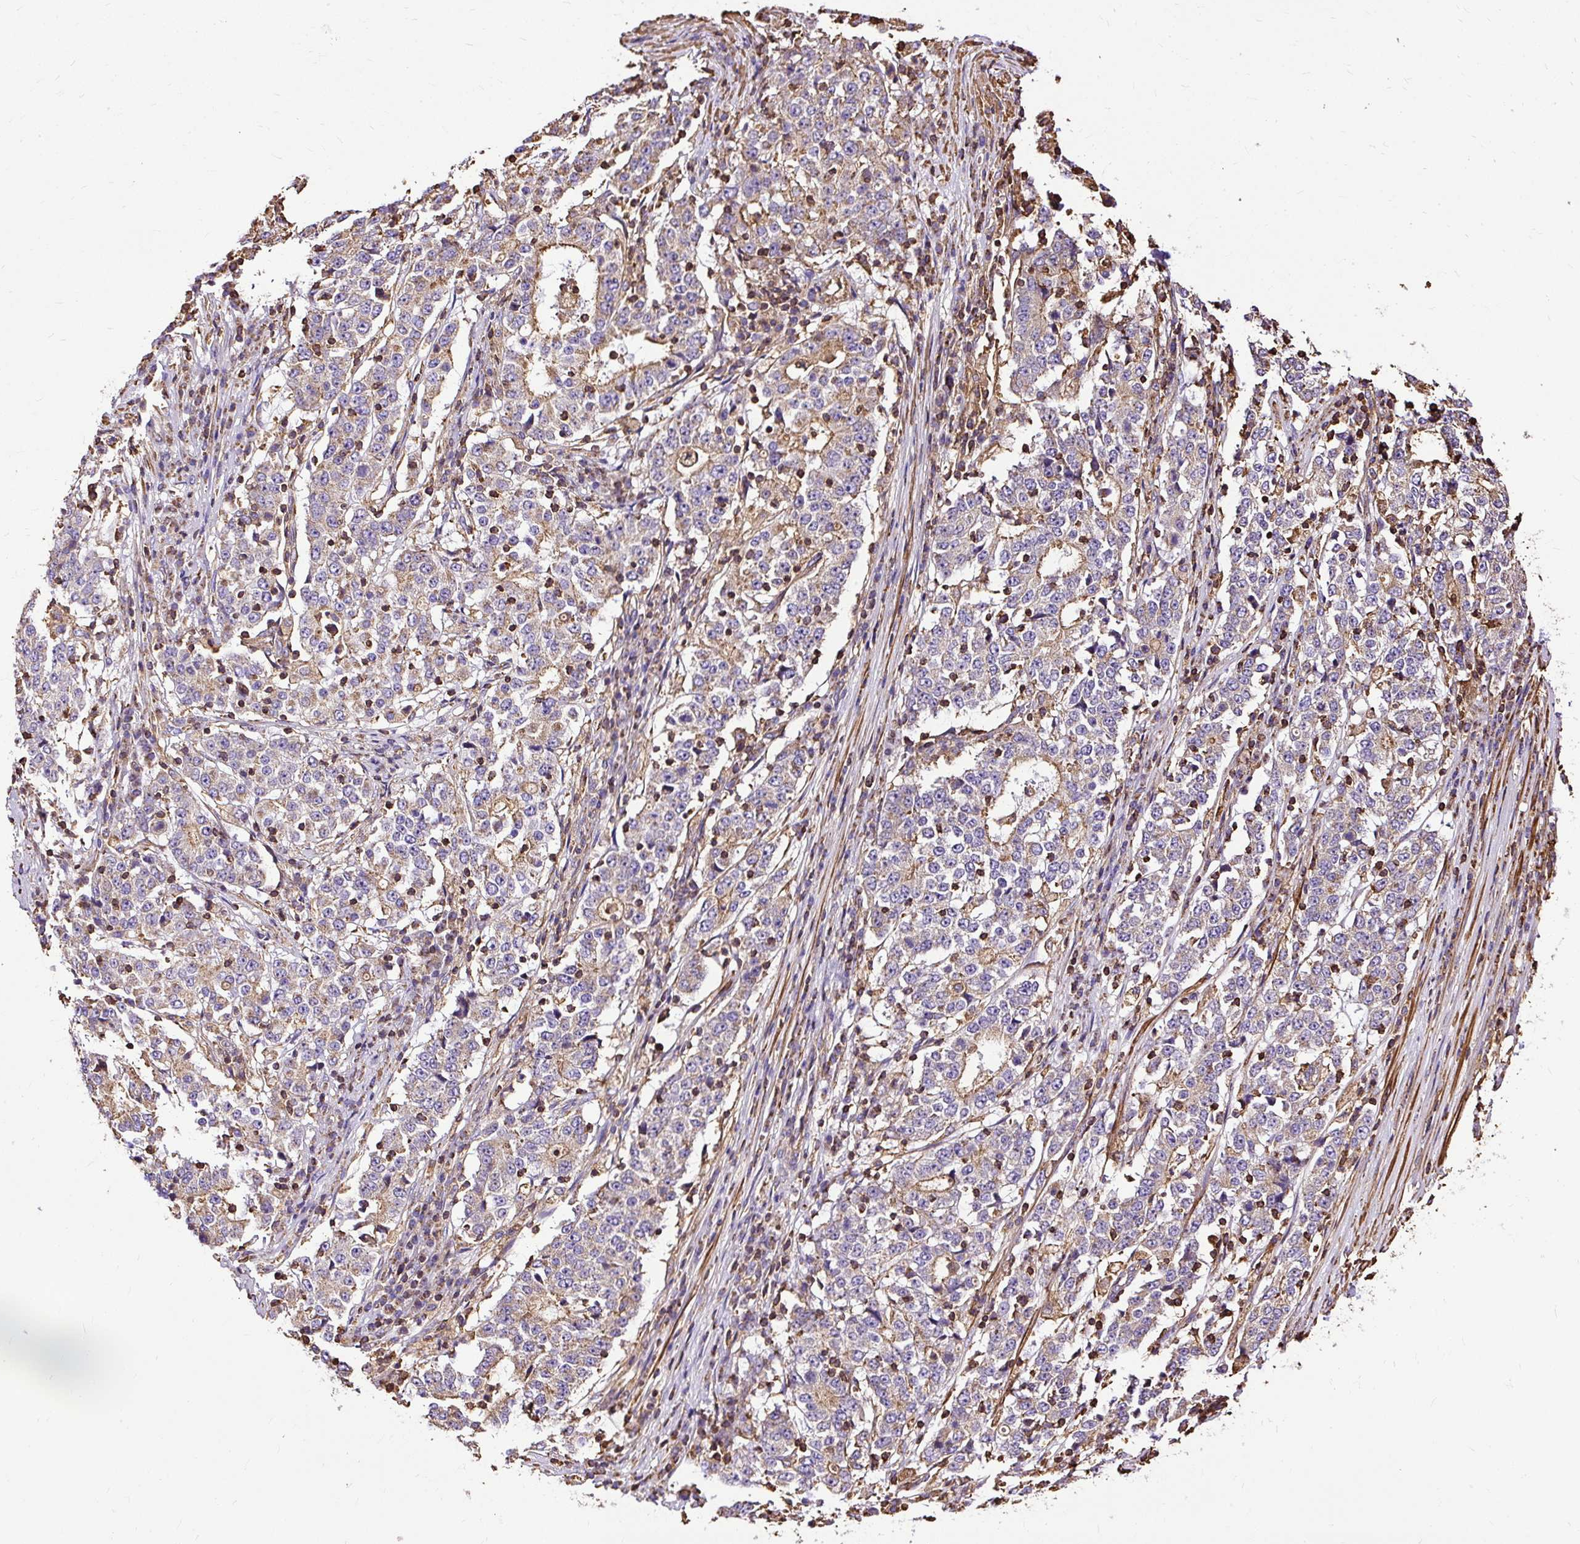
{"staining": {"intensity": "moderate", "quantity": "<25%", "location": "cytoplasmic/membranous"}, "tissue": "stomach cancer", "cell_type": "Tumor cells", "image_type": "cancer", "snomed": [{"axis": "morphology", "description": "Adenocarcinoma, NOS"}, {"axis": "topography", "description": "Stomach"}], "caption": "IHC histopathology image of human stomach cancer (adenocarcinoma) stained for a protein (brown), which demonstrates low levels of moderate cytoplasmic/membranous positivity in approximately <25% of tumor cells.", "gene": "KLHL11", "patient": {"sex": "male", "age": 59}}